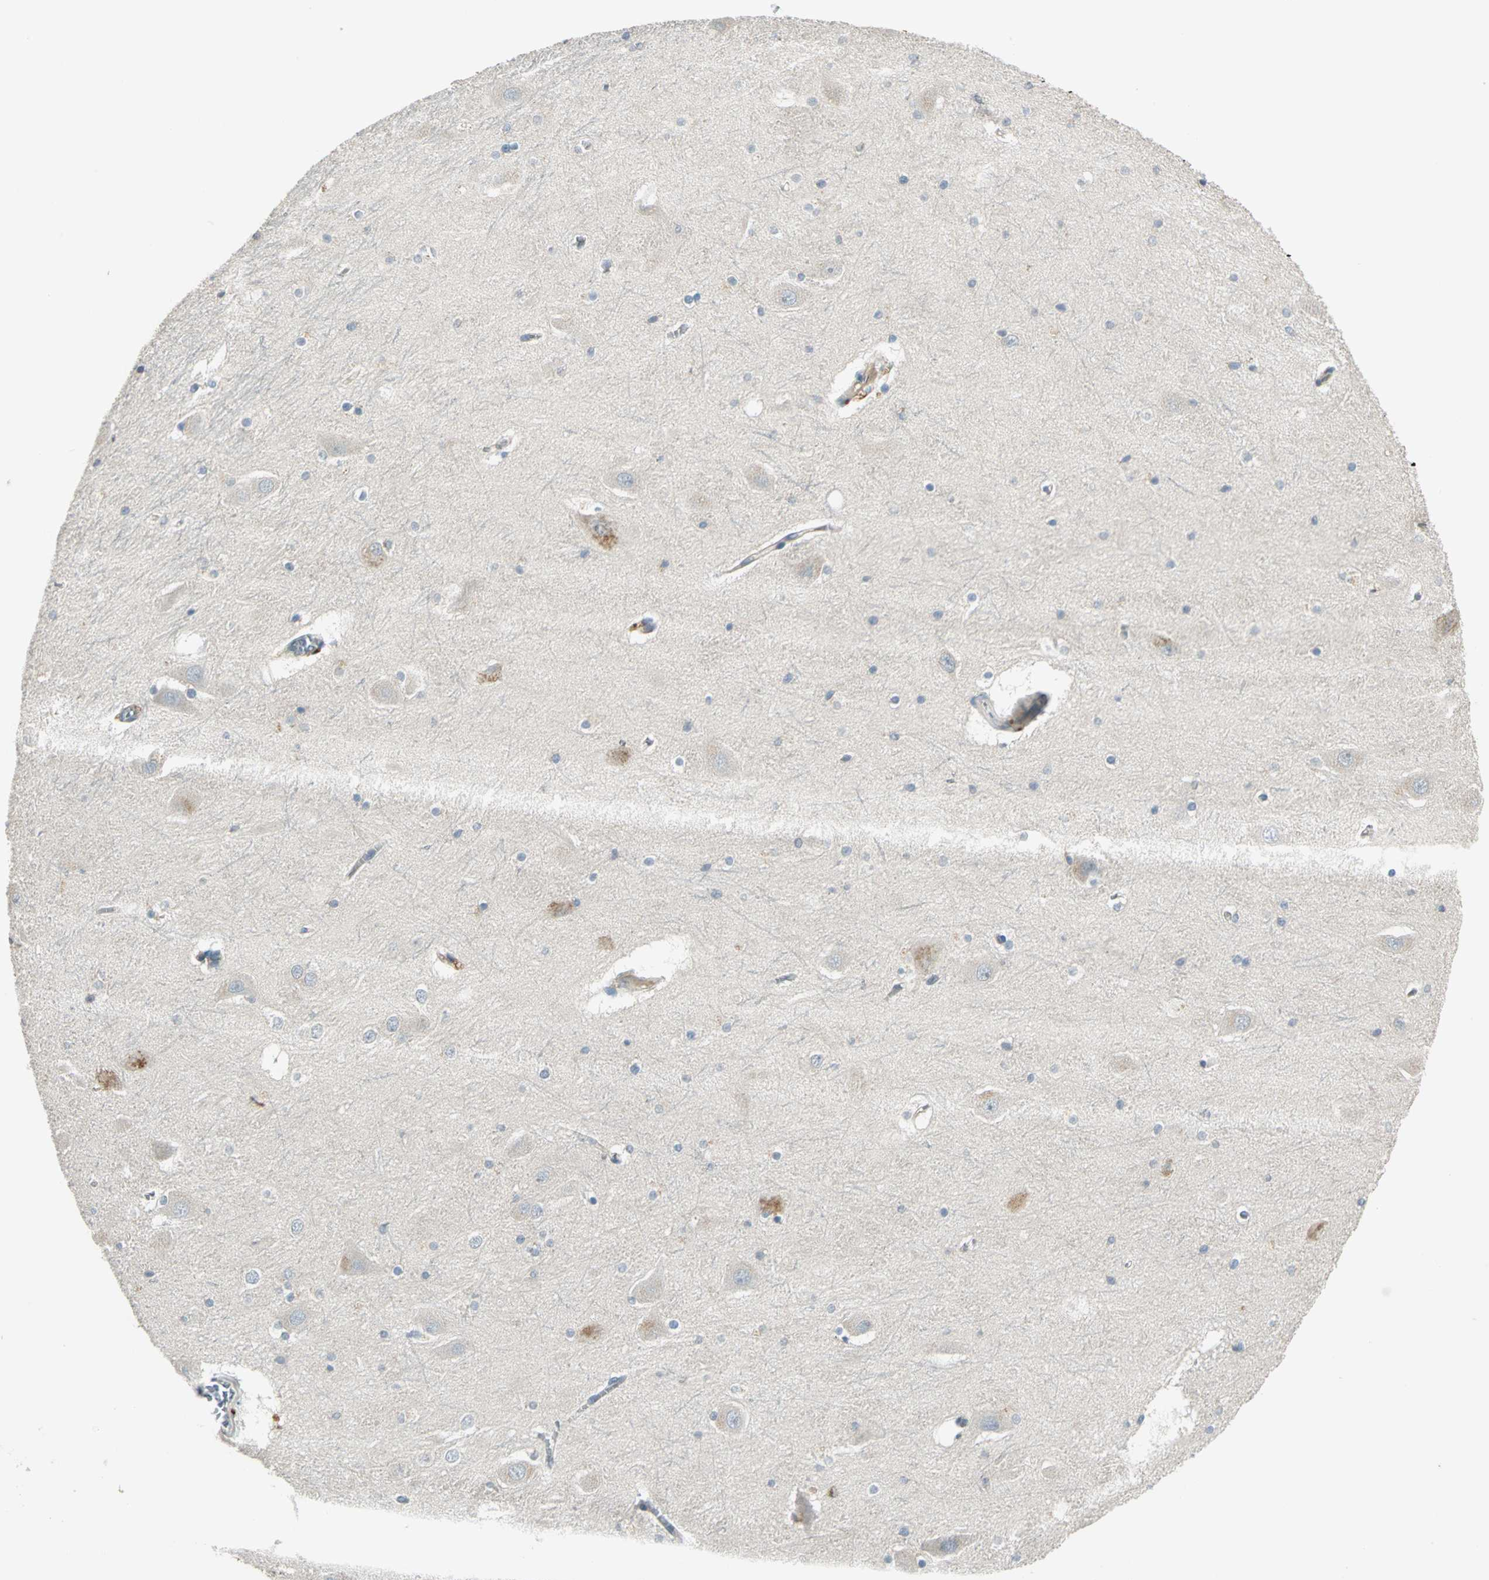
{"staining": {"intensity": "weak", "quantity": "<25%", "location": "cytoplasmic/membranous"}, "tissue": "hippocampus", "cell_type": "Glial cells", "image_type": "normal", "snomed": [{"axis": "morphology", "description": "Normal tissue, NOS"}, {"axis": "topography", "description": "Hippocampus"}], "caption": "Histopathology image shows no protein expression in glial cells of unremarkable hippocampus.", "gene": "PRKAA1", "patient": {"sex": "male", "age": 45}}